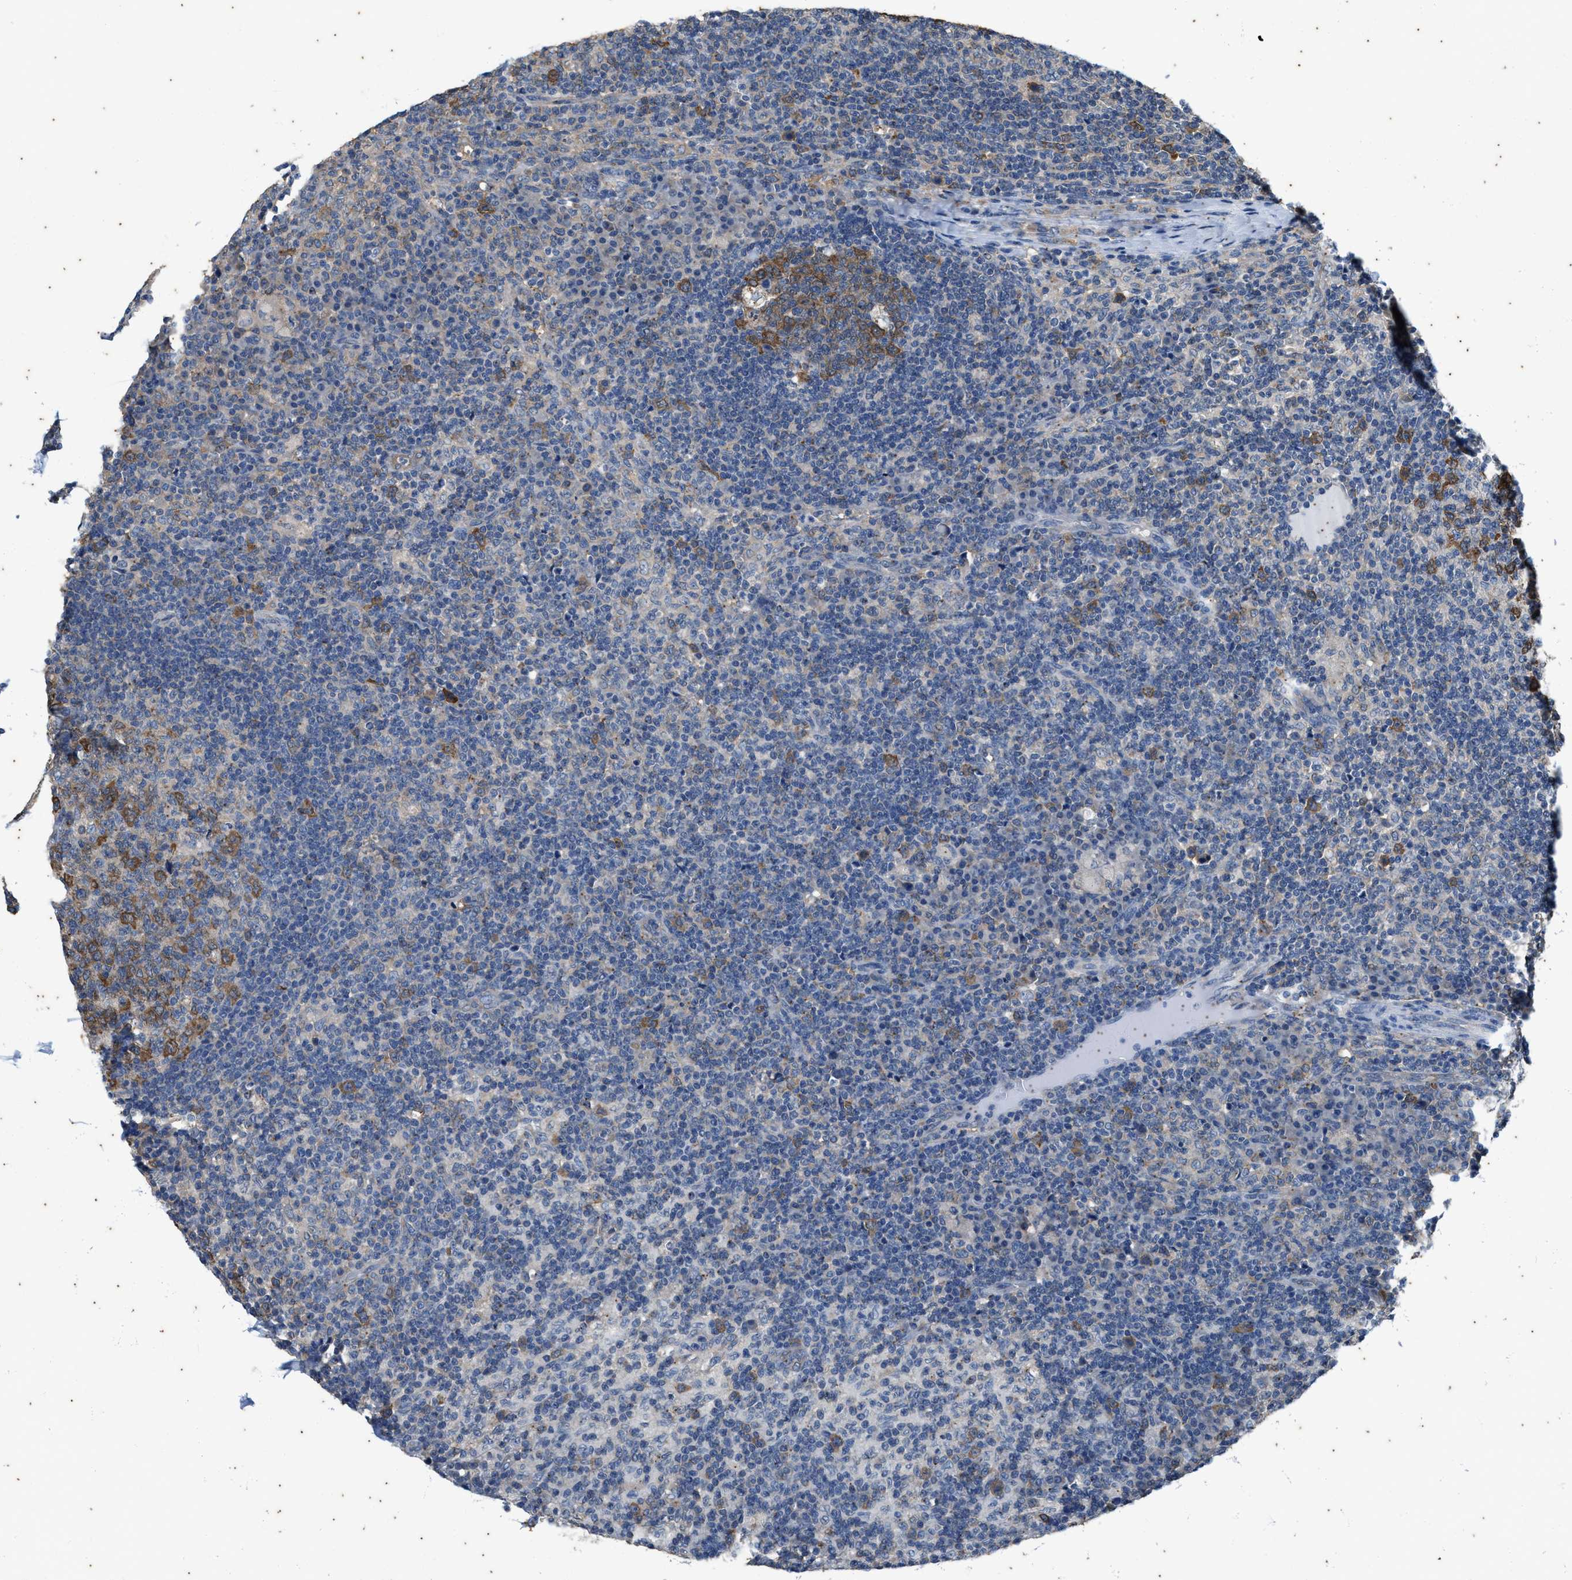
{"staining": {"intensity": "moderate", "quantity": "25%-75%", "location": "cytoplasmic/membranous"}, "tissue": "lymph node", "cell_type": "Germinal center cells", "image_type": "normal", "snomed": [{"axis": "morphology", "description": "Normal tissue, NOS"}, {"axis": "morphology", "description": "Inflammation, NOS"}, {"axis": "topography", "description": "Lymph node"}], "caption": "Benign lymph node displays moderate cytoplasmic/membranous expression in approximately 25%-75% of germinal center cells.", "gene": "COX19", "patient": {"sex": "male", "age": 55}}